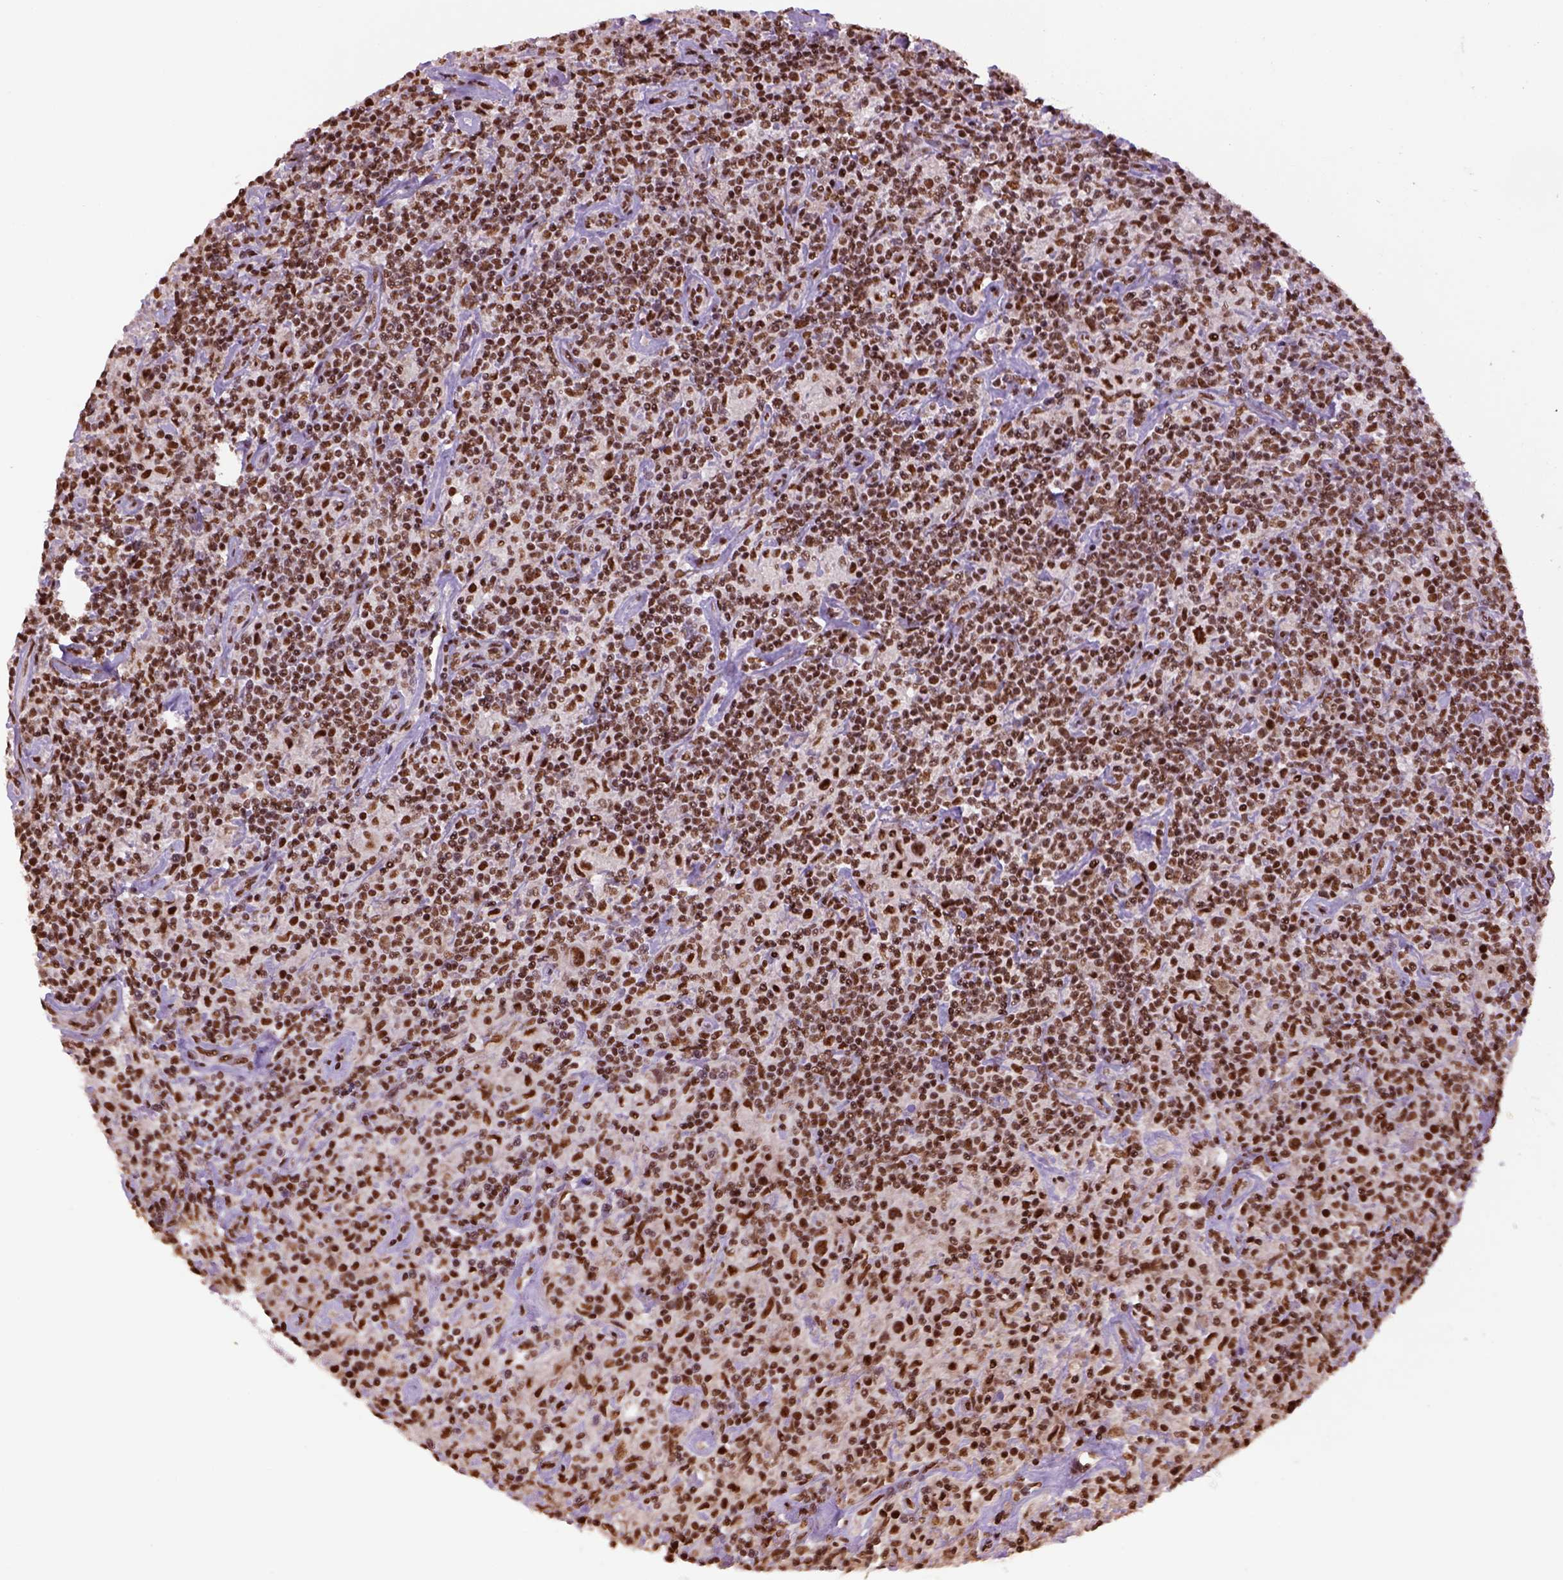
{"staining": {"intensity": "strong", "quantity": ">75%", "location": "nuclear"}, "tissue": "lymphoma", "cell_type": "Tumor cells", "image_type": "cancer", "snomed": [{"axis": "morphology", "description": "Hodgkin's disease, NOS"}, {"axis": "topography", "description": "Lymph node"}], "caption": "Immunohistochemistry (IHC) (DAB (3,3'-diaminobenzidine)) staining of Hodgkin's disease demonstrates strong nuclear protein staining in about >75% of tumor cells.", "gene": "CCAR1", "patient": {"sex": "male", "age": 70}}